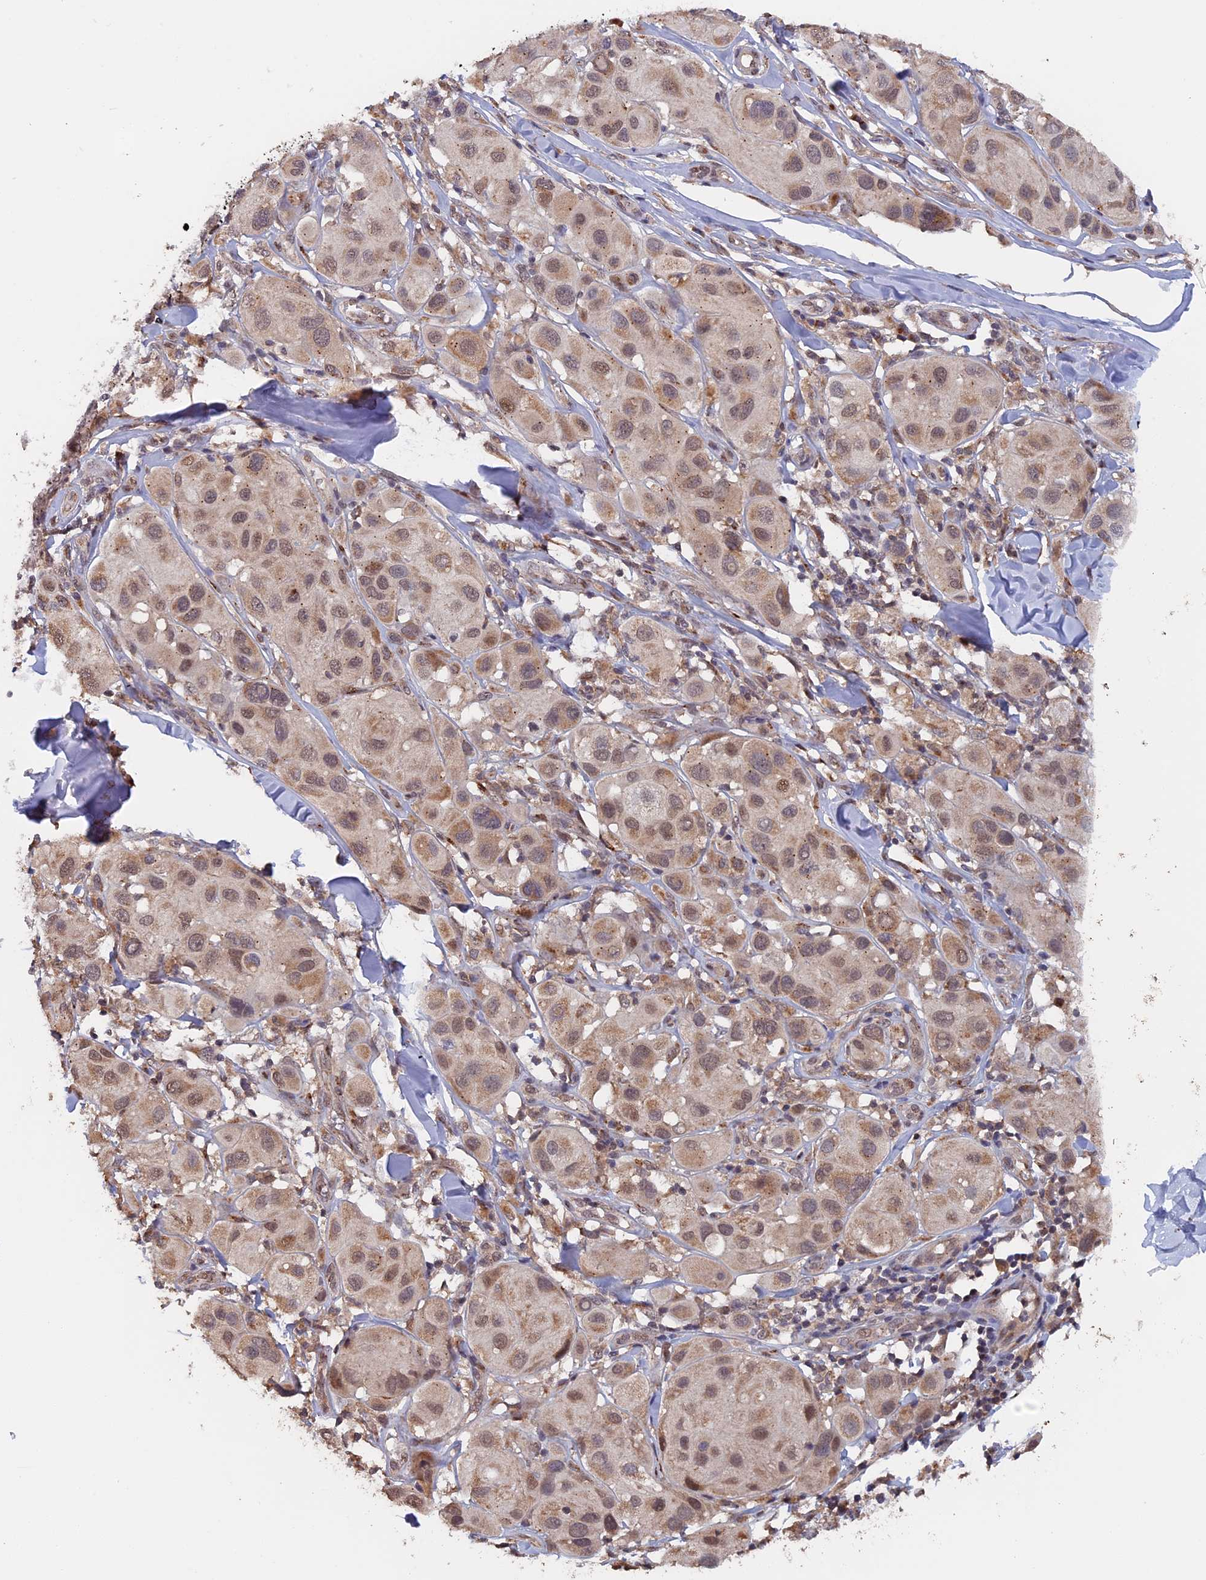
{"staining": {"intensity": "weak", "quantity": ">75%", "location": "cytoplasmic/membranous,nuclear"}, "tissue": "melanoma", "cell_type": "Tumor cells", "image_type": "cancer", "snomed": [{"axis": "morphology", "description": "Malignant melanoma, Metastatic site"}, {"axis": "topography", "description": "Skin"}], "caption": "Human melanoma stained for a protein (brown) exhibits weak cytoplasmic/membranous and nuclear positive positivity in approximately >75% of tumor cells.", "gene": "PIGQ", "patient": {"sex": "male", "age": 41}}